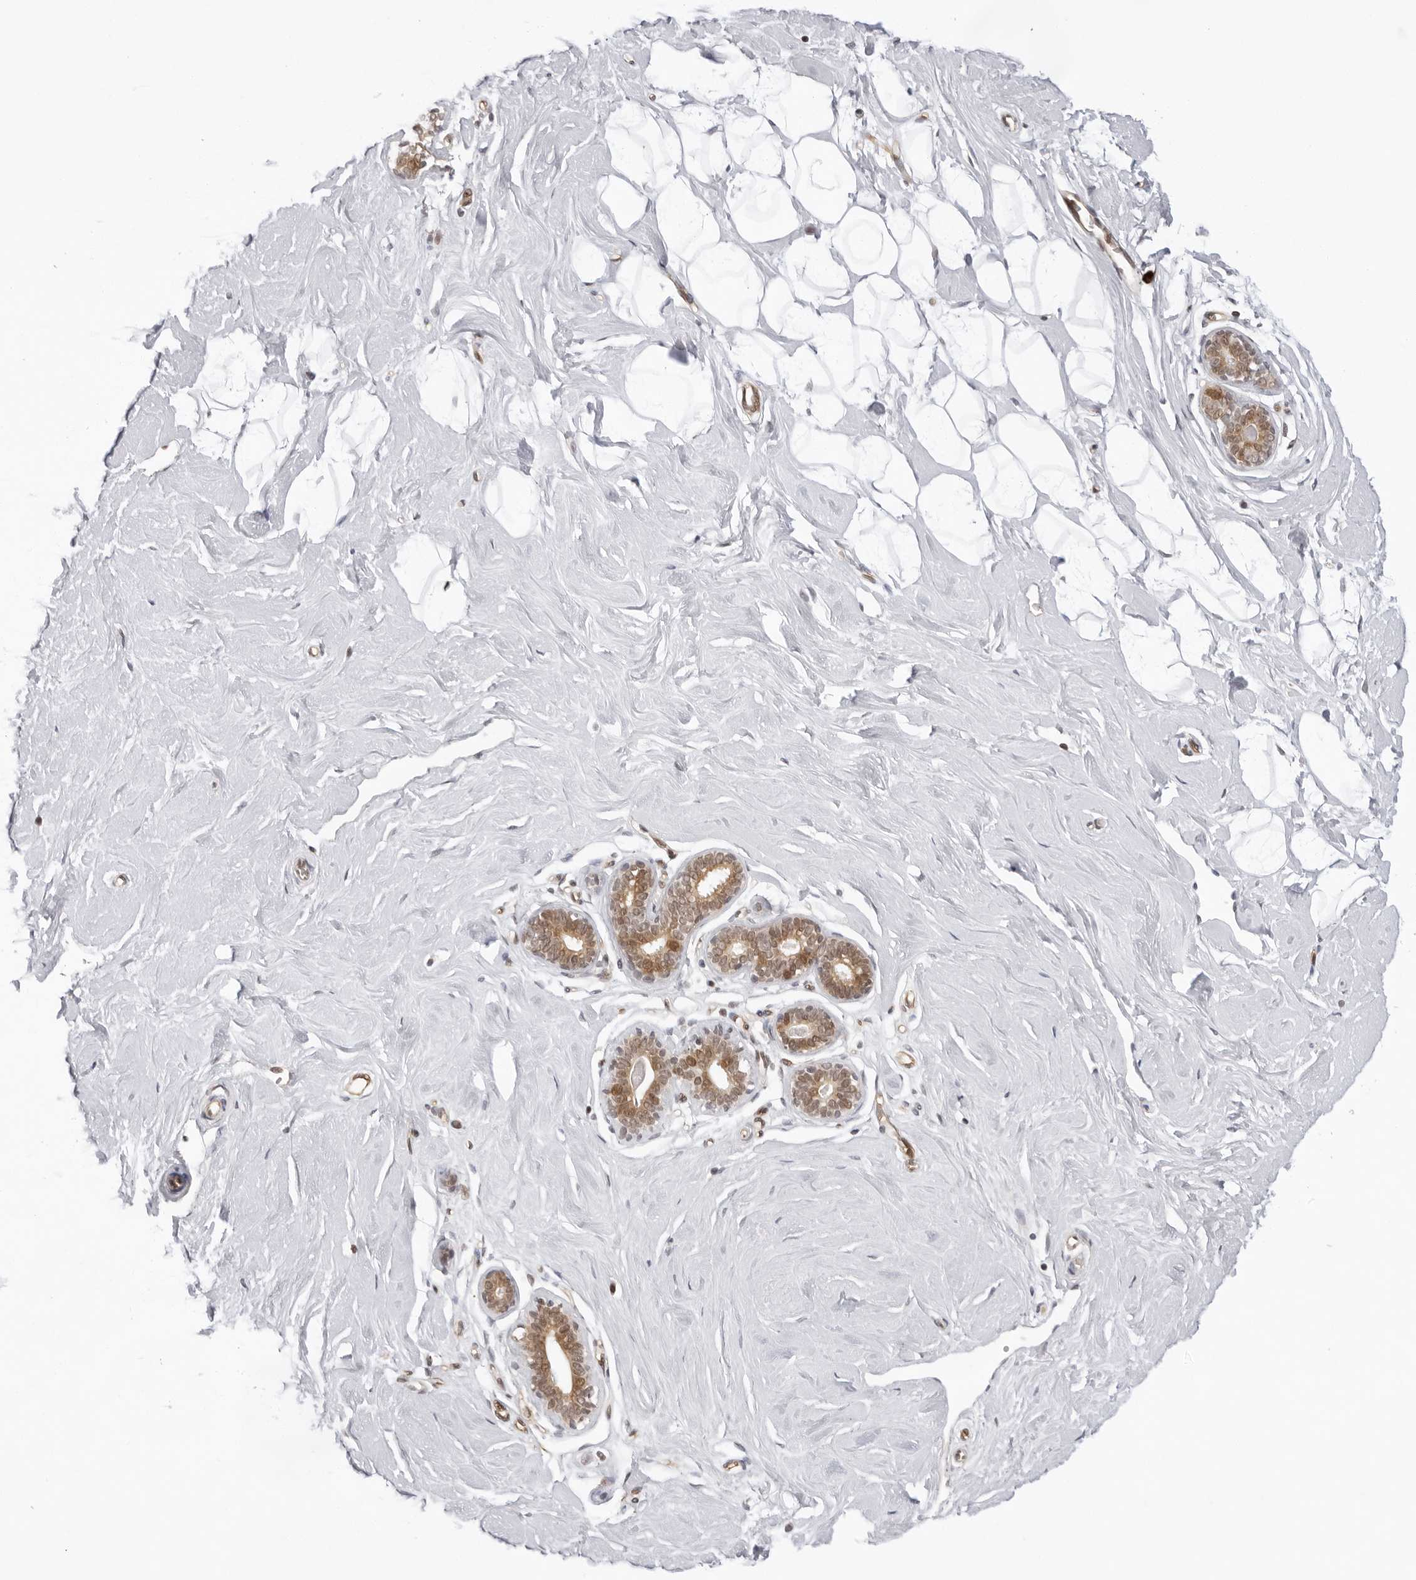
{"staining": {"intensity": "moderate", "quantity": ">75%", "location": "nuclear"}, "tissue": "breast", "cell_type": "Adipocytes", "image_type": "normal", "snomed": [{"axis": "morphology", "description": "Normal tissue, NOS"}, {"axis": "topography", "description": "Breast"}], "caption": "A brown stain shows moderate nuclear staining of a protein in adipocytes of benign human breast. Using DAB (3,3'-diaminobenzidine) (brown) and hematoxylin (blue) stains, captured at high magnification using brightfield microscopy.", "gene": "ITGB3BP", "patient": {"sex": "female", "age": 23}}